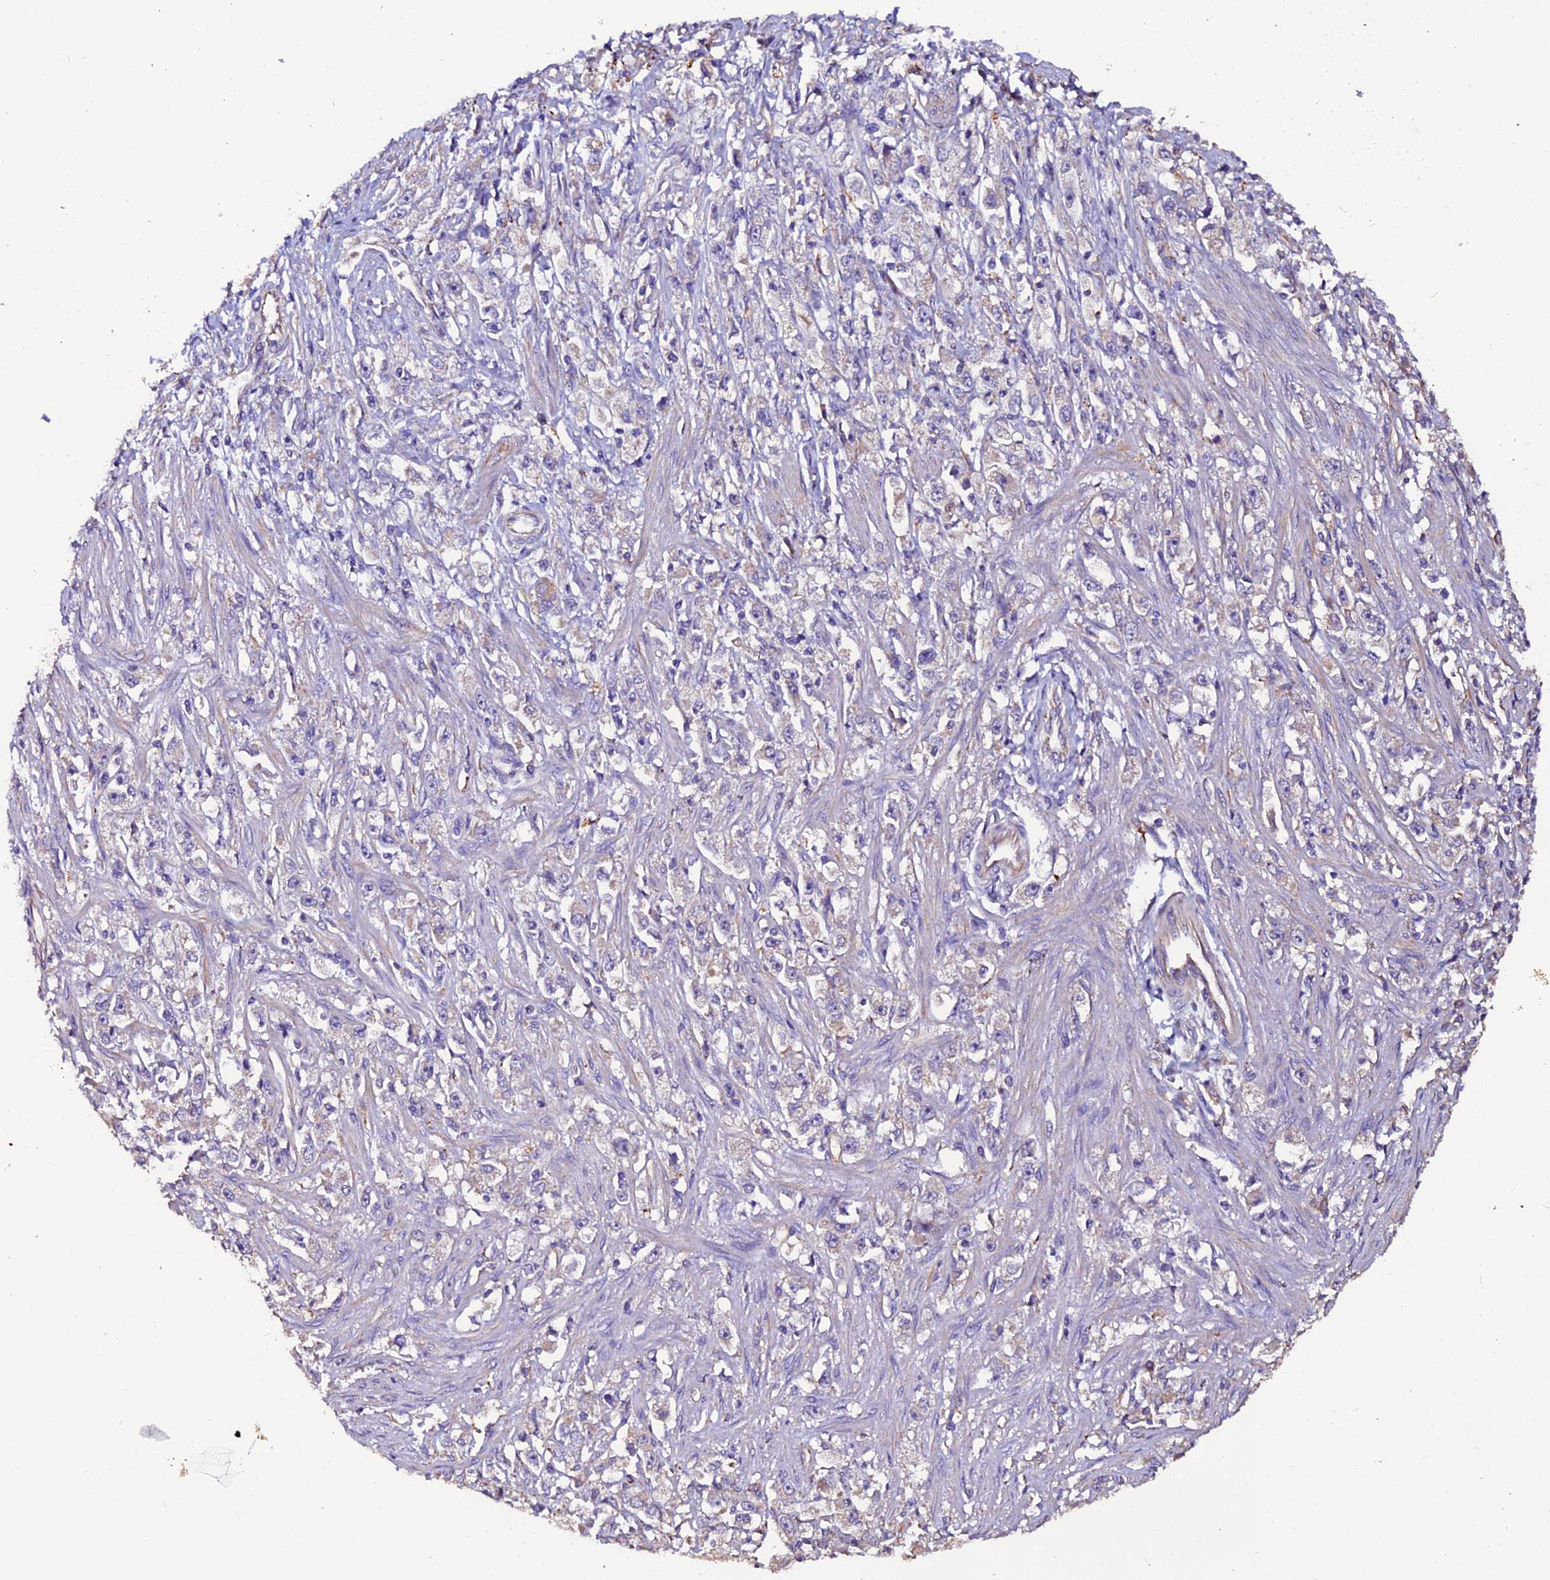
{"staining": {"intensity": "negative", "quantity": "none", "location": "none"}, "tissue": "stomach cancer", "cell_type": "Tumor cells", "image_type": "cancer", "snomed": [{"axis": "morphology", "description": "Adenocarcinoma, NOS"}, {"axis": "topography", "description": "Stomach"}], "caption": "High magnification brightfield microscopy of stomach adenocarcinoma stained with DAB (brown) and counterstained with hematoxylin (blue): tumor cells show no significant staining.", "gene": "CLN5", "patient": {"sex": "female", "age": 59}}